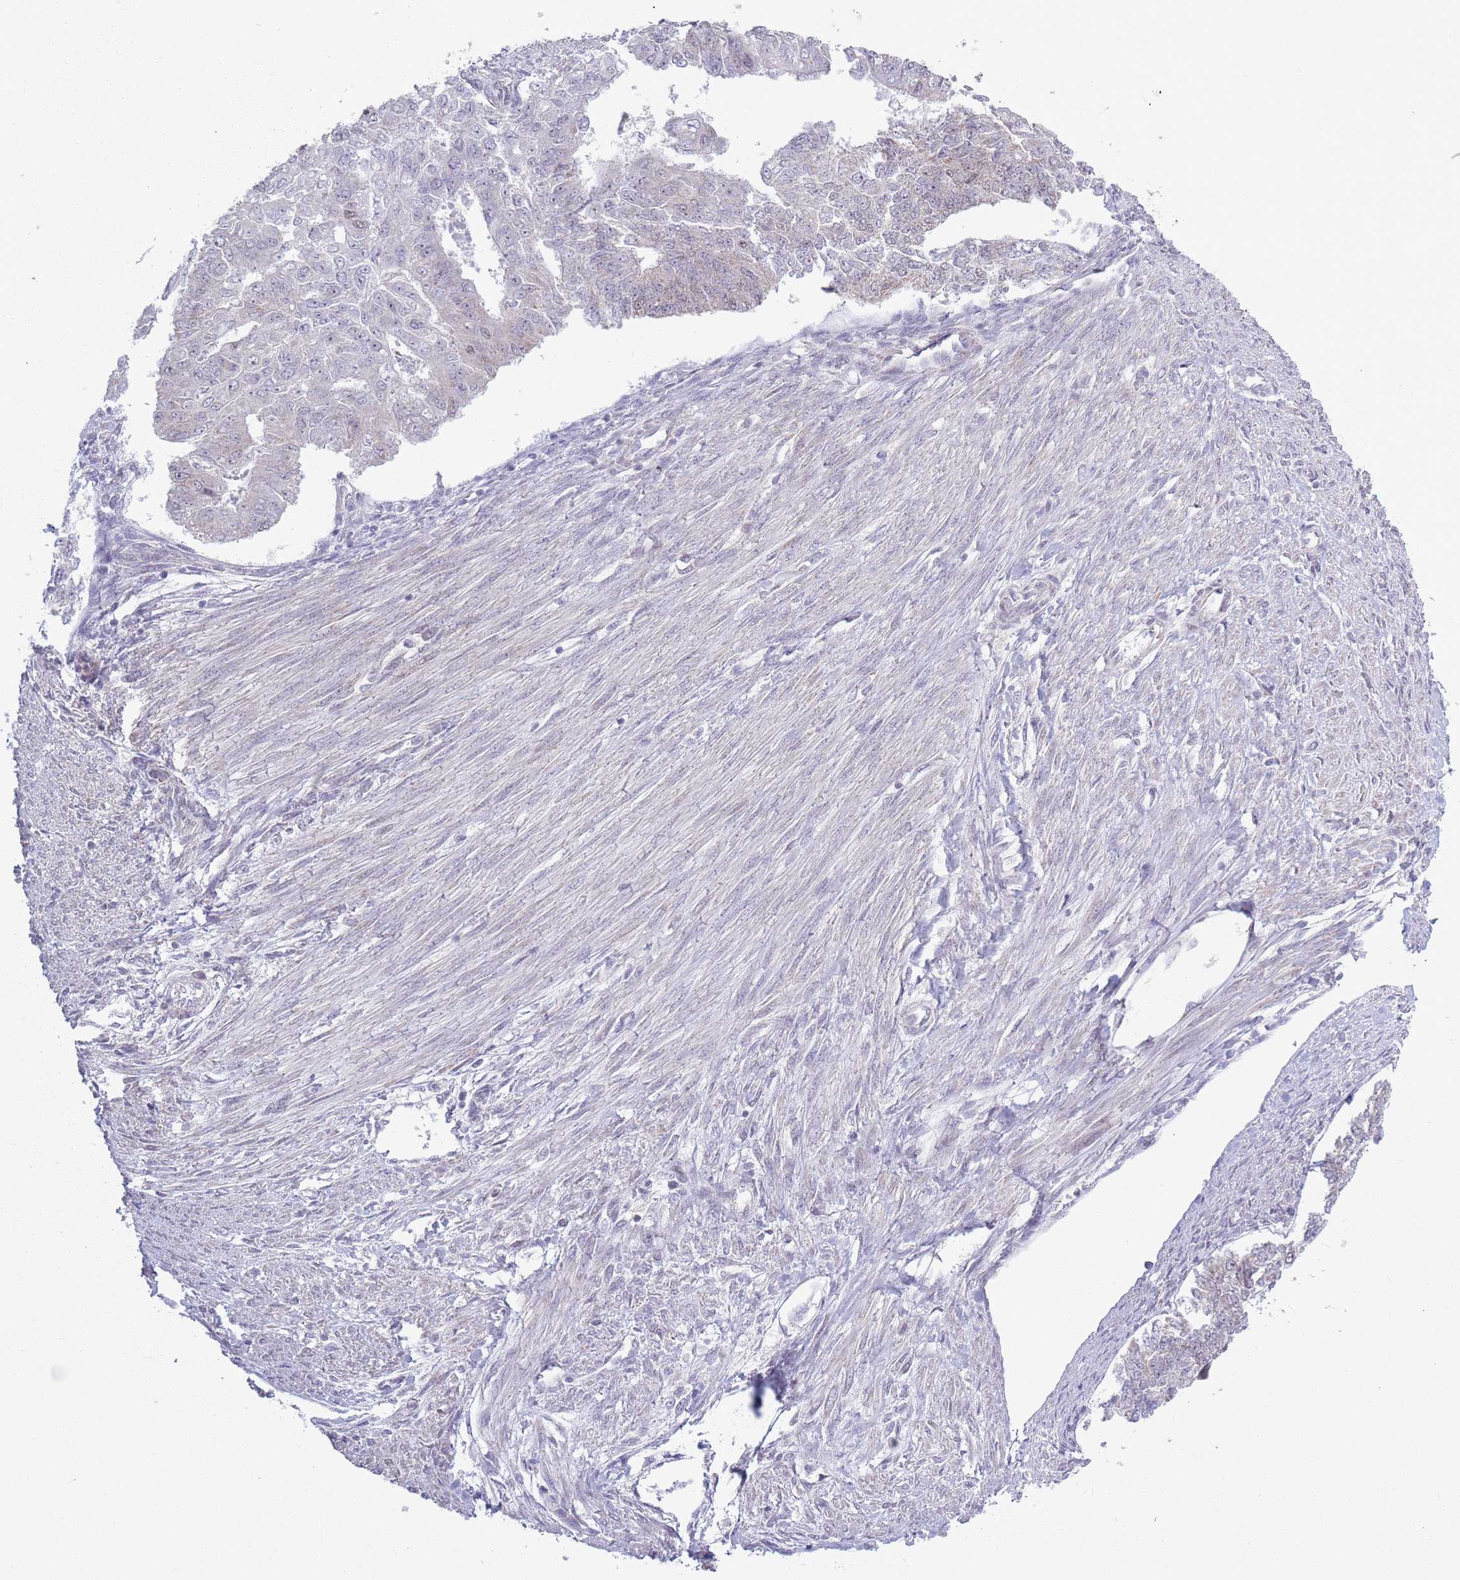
{"staining": {"intensity": "negative", "quantity": "none", "location": "none"}, "tissue": "endometrial cancer", "cell_type": "Tumor cells", "image_type": "cancer", "snomed": [{"axis": "morphology", "description": "Adenocarcinoma, NOS"}, {"axis": "topography", "description": "Endometrium"}], "caption": "Human endometrial cancer stained for a protein using immunohistochemistry (IHC) demonstrates no expression in tumor cells.", "gene": "MRPL34", "patient": {"sex": "female", "age": 32}}